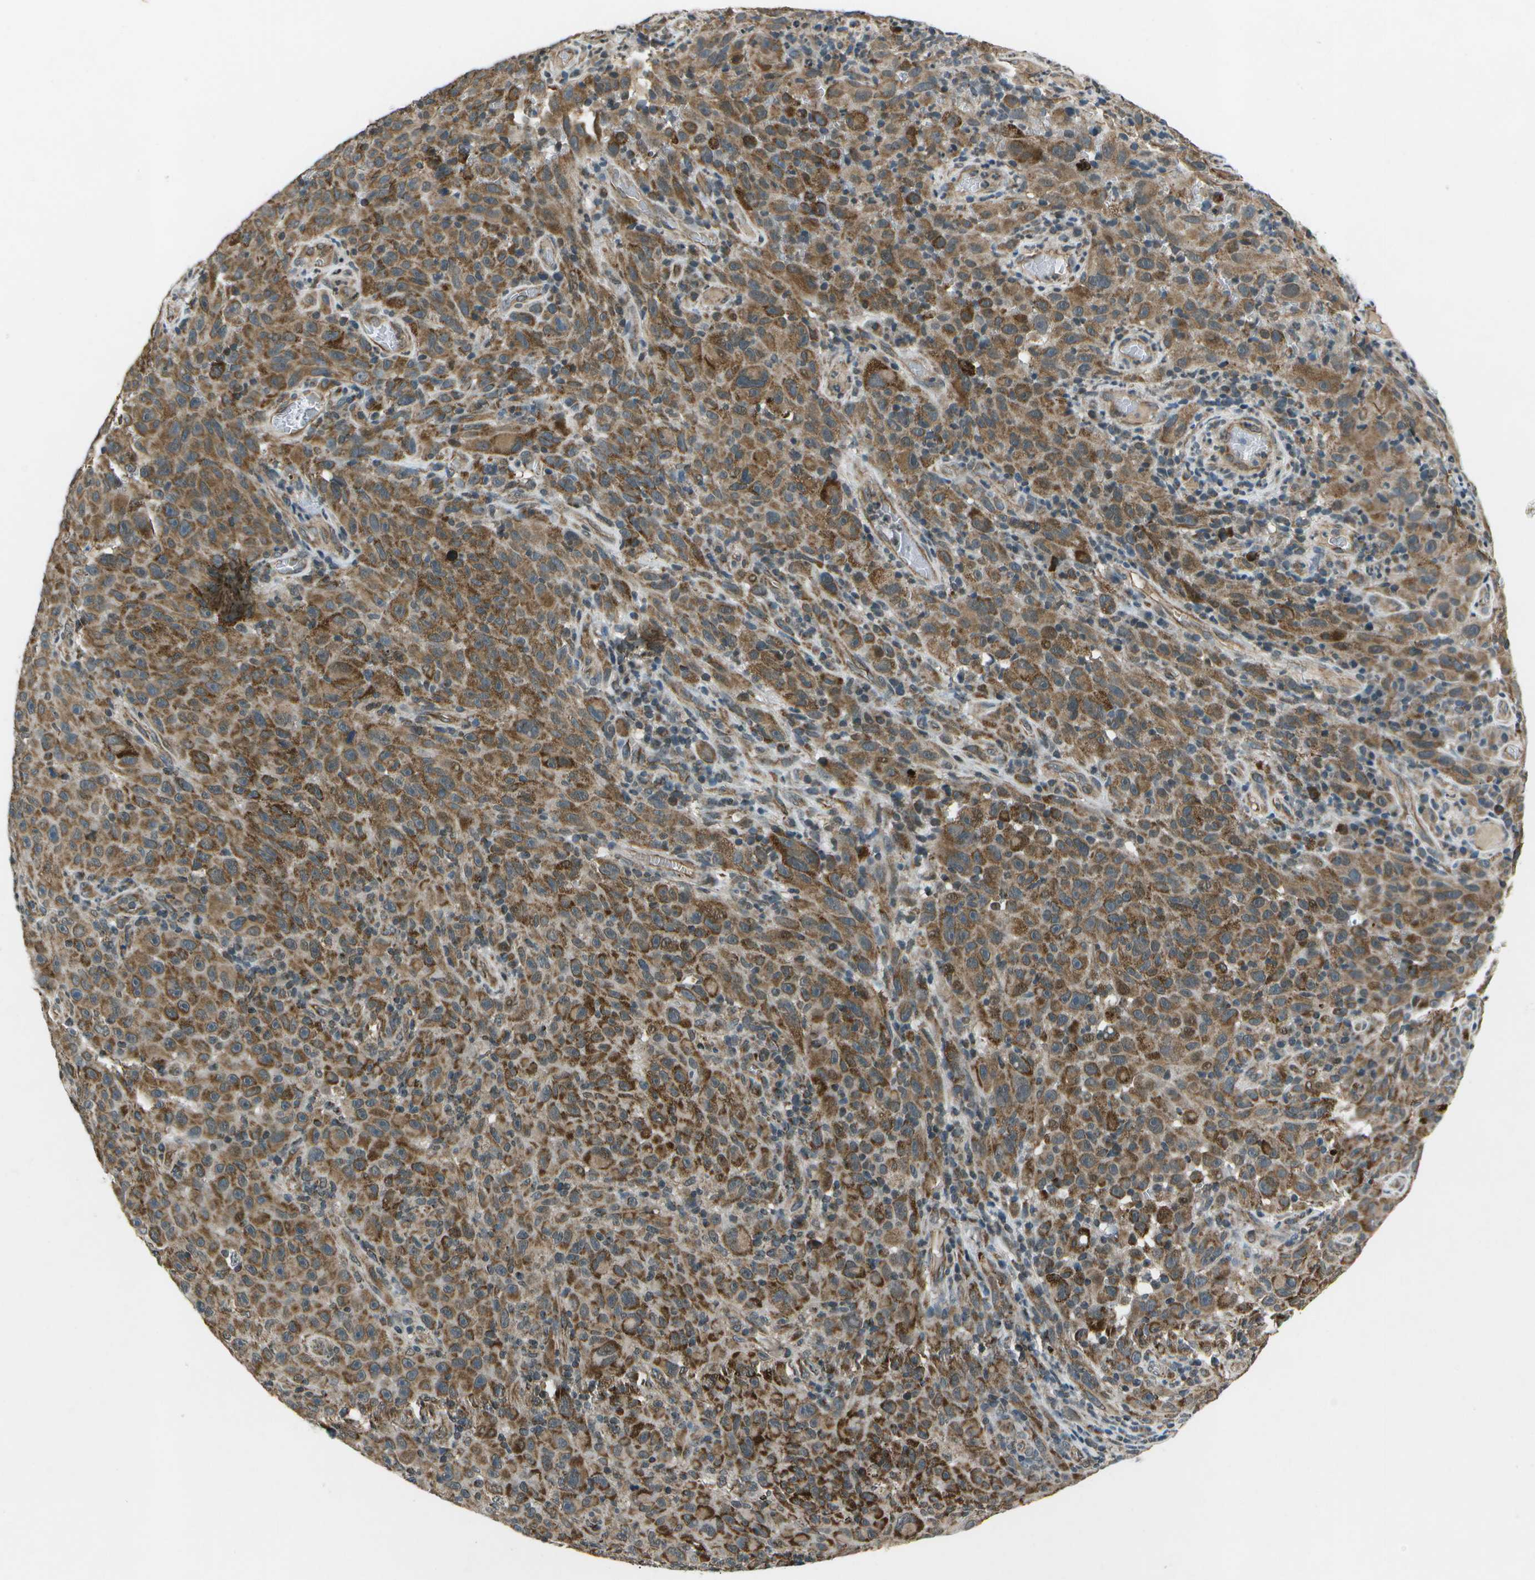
{"staining": {"intensity": "moderate", "quantity": ">75%", "location": "cytoplasmic/membranous"}, "tissue": "melanoma", "cell_type": "Tumor cells", "image_type": "cancer", "snomed": [{"axis": "morphology", "description": "Malignant melanoma, NOS"}, {"axis": "topography", "description": "Skin"}], "caption": "Tumor cells exhibit moderate cytoplasmic/membranous positivity in approximately >75% of cells in melanoma.", "gene": "EIF2AK1", "patient": {"sex": "female", "age": 82}}